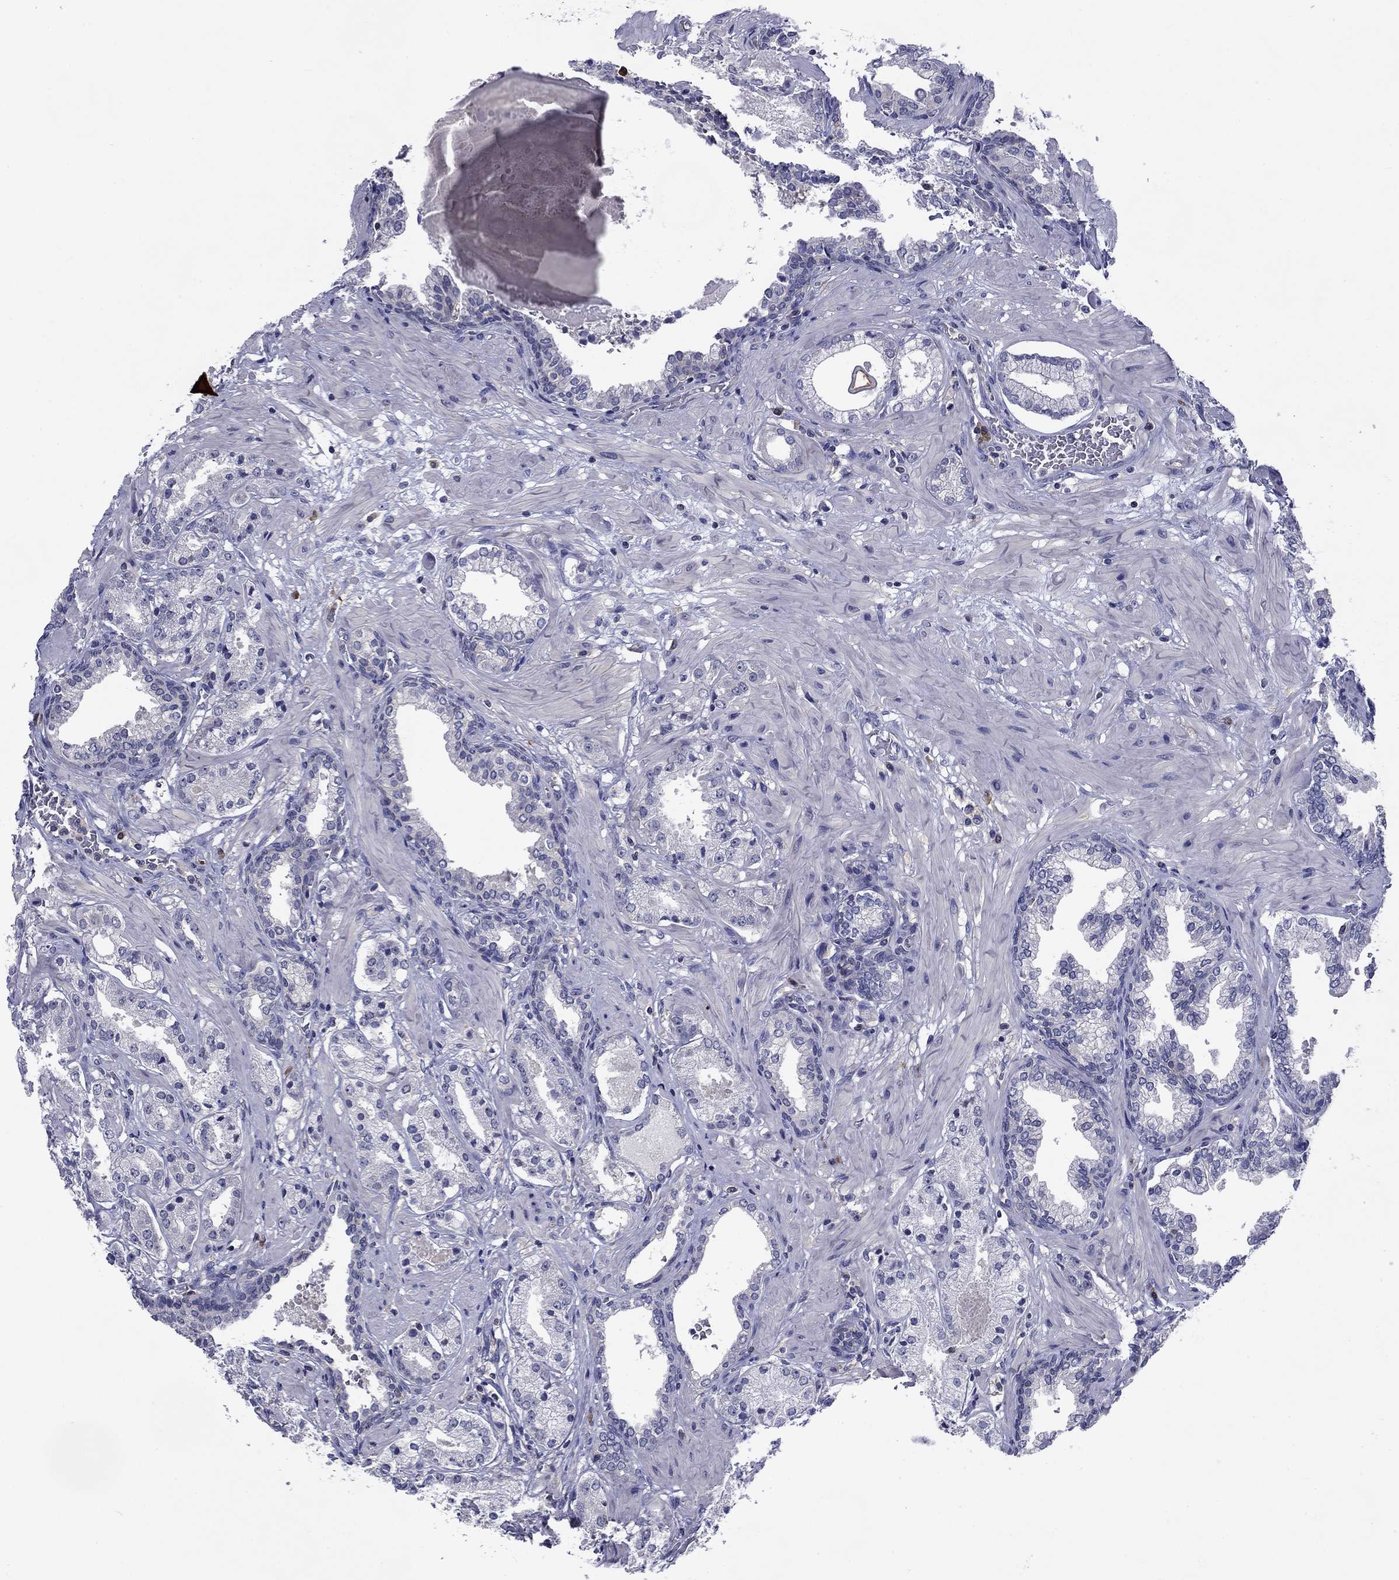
{"staining": {"intensity": "negative", "quantity": "none", "location": "none"}, "tissue": "prostate cancer", "cell_type": "Tumor cells", "image_type": "cancer", "snomed": [{"axis": "morphology", "description": "Adenocarcinoma, NOS"}, {"axis": "topography", "description": "Prostate and seminal vesicle, NOS"}, {"axis": "topography", "description": "Prostate"}], "caption": "Immunohistochemistry (IHC) histopathology image of human adenocarcinoma (prostate) stained for a protein (brown), which shows no expression in tumor cells.", "gene": "POU2F2", "patient": {"sex": "male", "age": 44}}